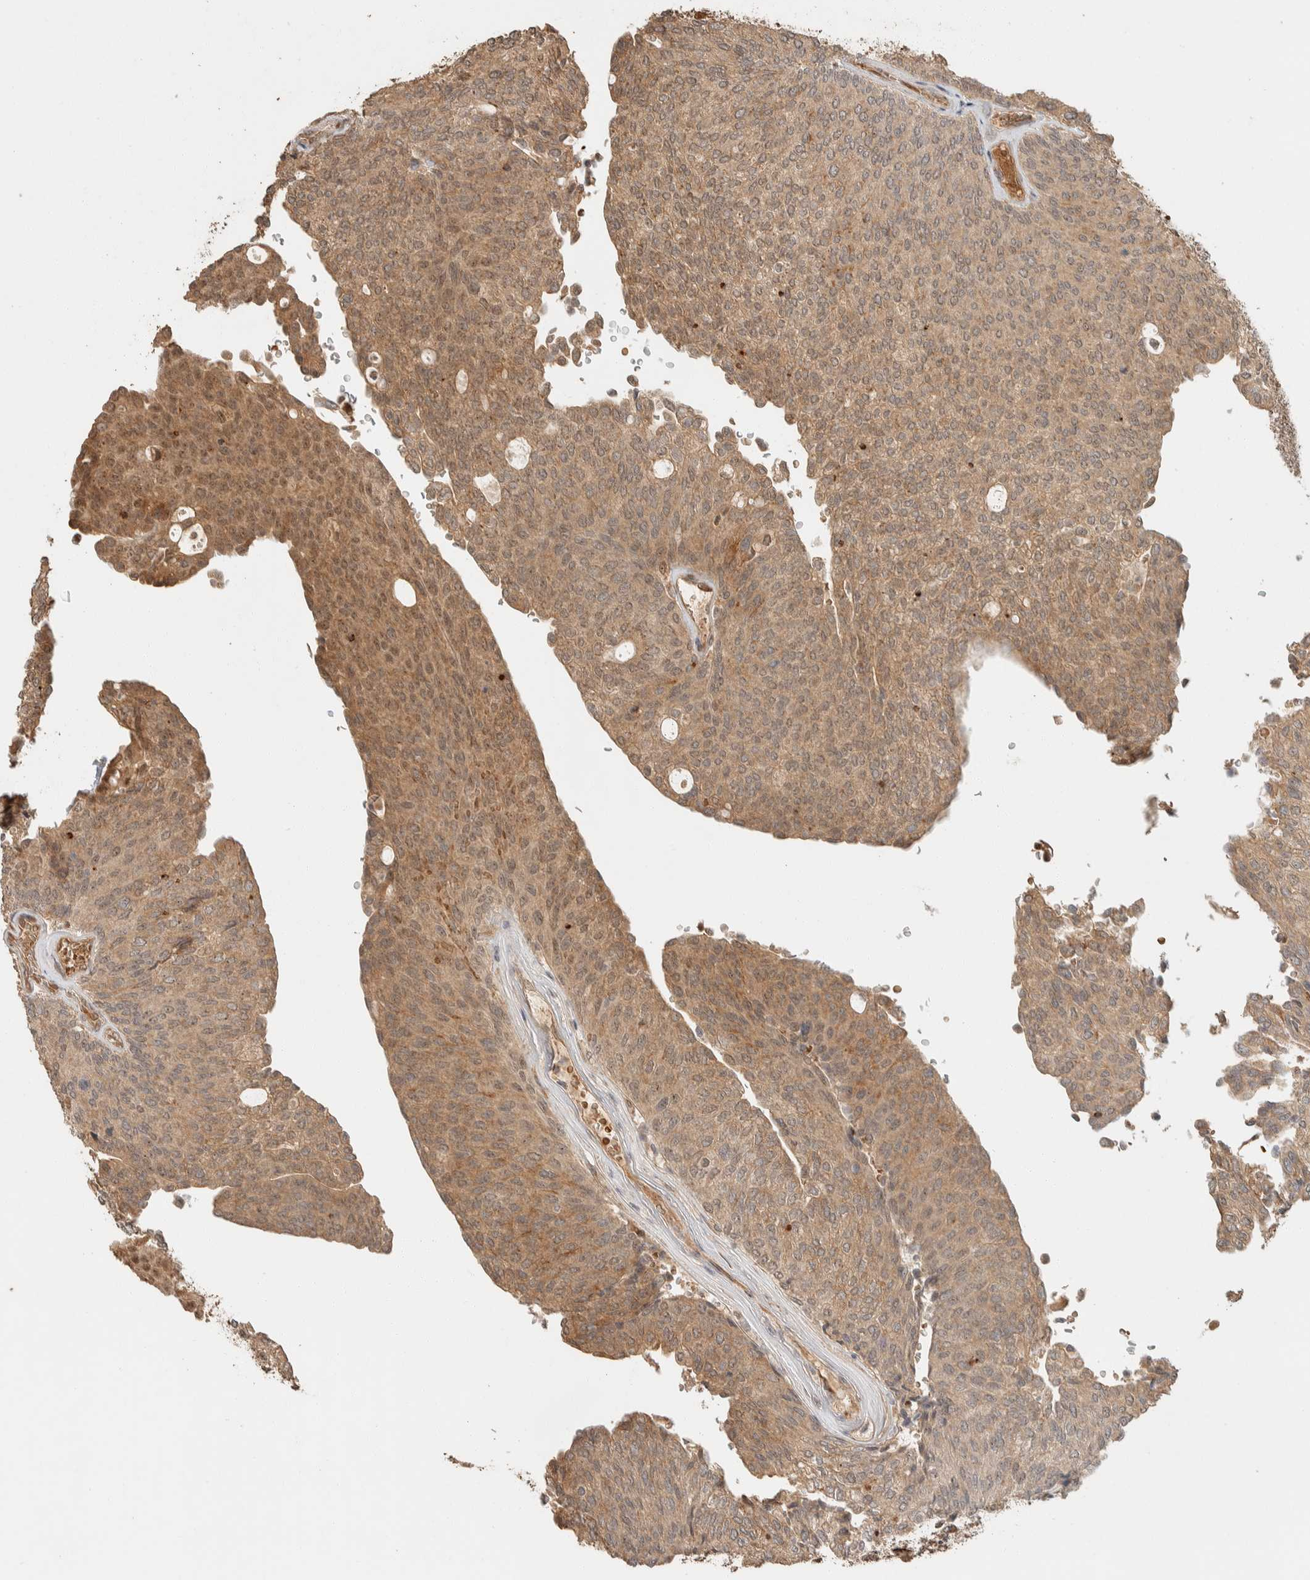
{"staining": {"intensity": "moderate", "quantity": ">75%", "location": "cytoplasmic/membranous"}, "tissue": "urothelial cancer", "cell_type": "Tumor cells", "image_type": "cancer", "snomed": [{"axis": "morphology", "description": "Urothelial carcinoma, Low grade"}, {"axis": "topography", "description": "Urinary bladder"}], "caption": "A high-resolution image shows IHC staining of urothelial cancer, which exhibits moderate cytoplasmic/membranous expression in approximately >75% of tumor cells. (IHC, brightfield microscopy, high magnification).", "gene": "ZBTB2", "patient": {"sex": "female", "age": 79}}